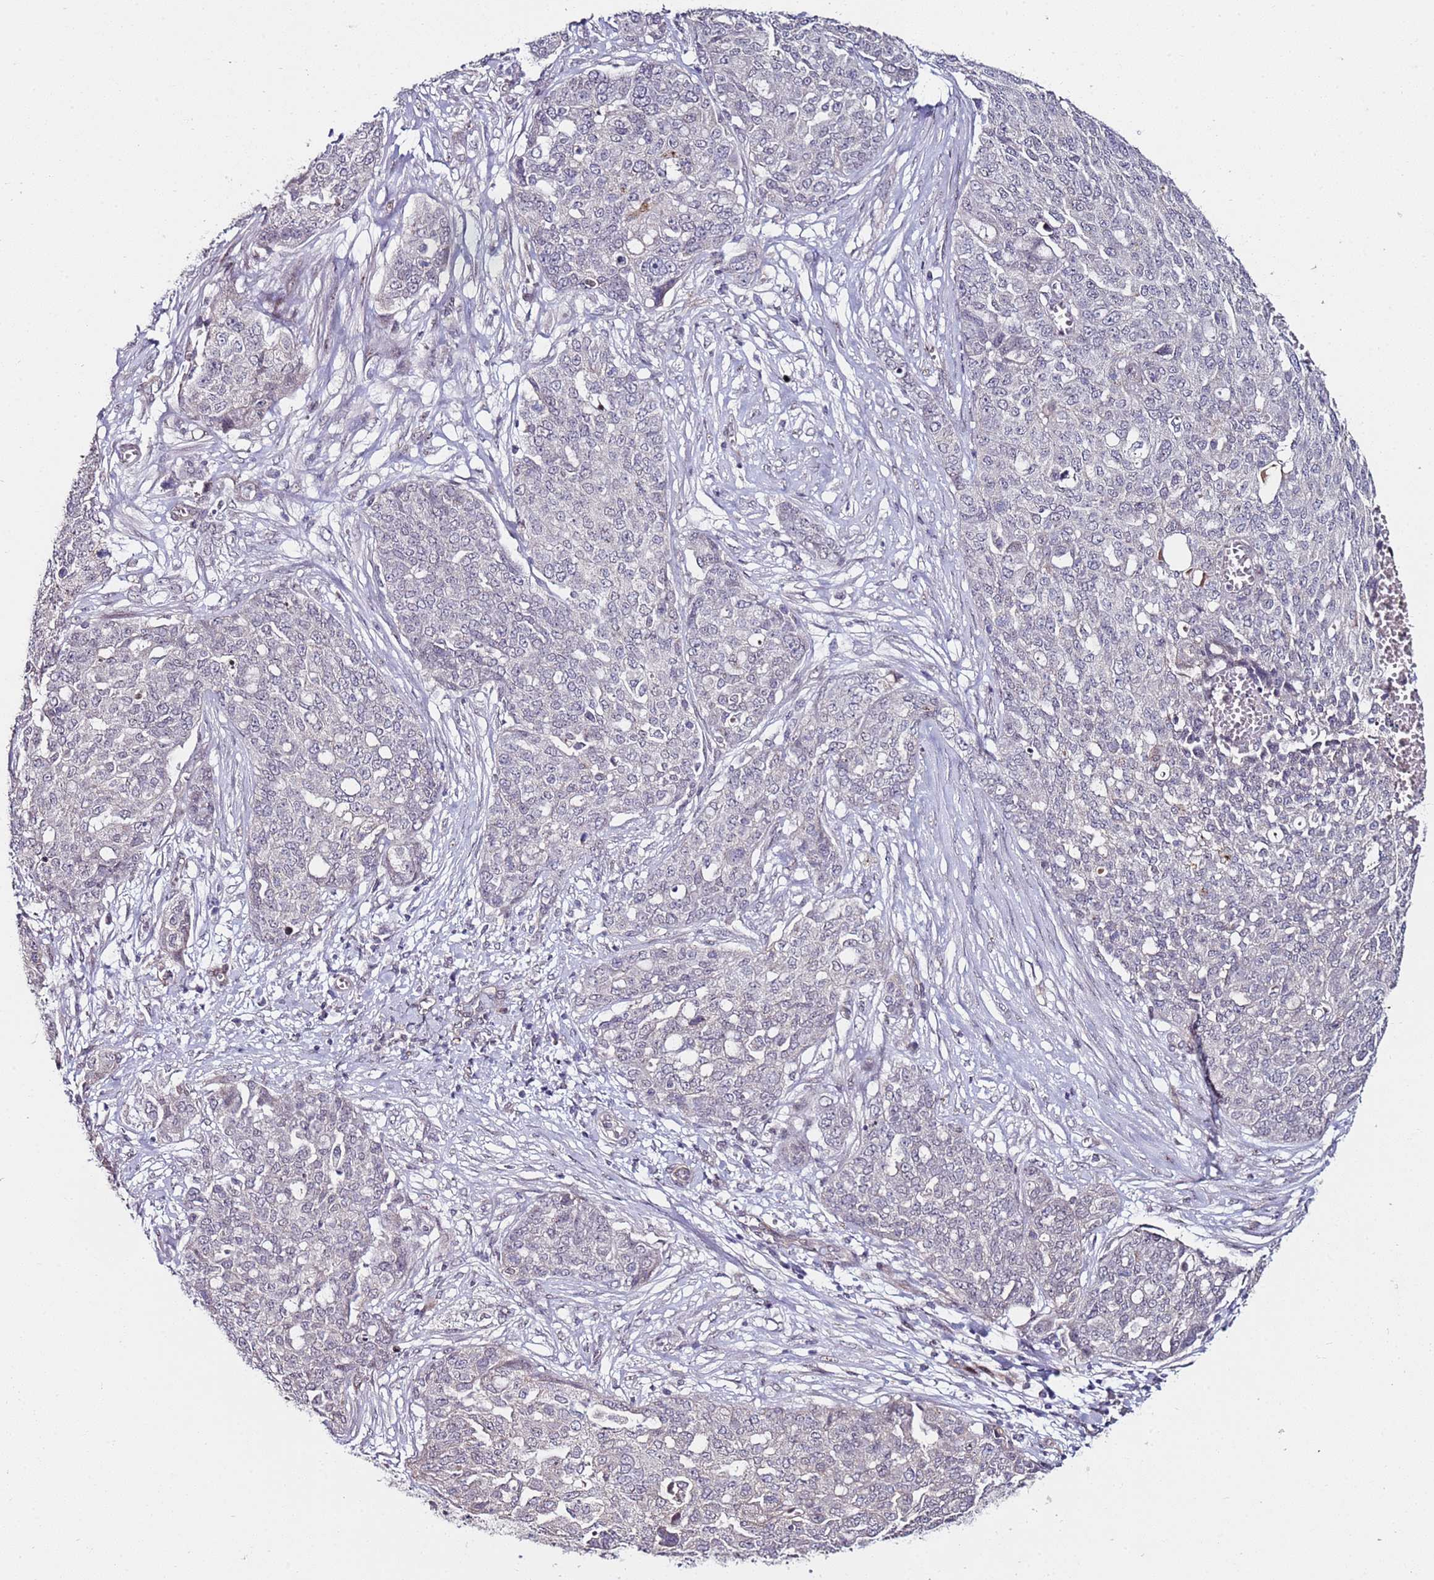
{"staining": {"intensity": "negative", "quantity": "none", "location": "none"}, "tissue": "ovarian cancer", "cell_type": "Tumor cells", "image_type": "cancer", "snomed": [{"axis": "morphology", "description": "Cystadenocarcinoma, serous, NOS"}, {"axis": "topography", "description": "Soft tissue"}, {"axis": "topography", "description": "Ovary"}], "caption": "Immunohistochemistry image of ovarian cancer (serous cystadenocarcinoma) stained for a protein (brown), which demonstrates no staining in tumor cells. (DAB IHC, high magnification).", "gene": "DUSP28", "patient": {"sex": "female", "age": 57}}